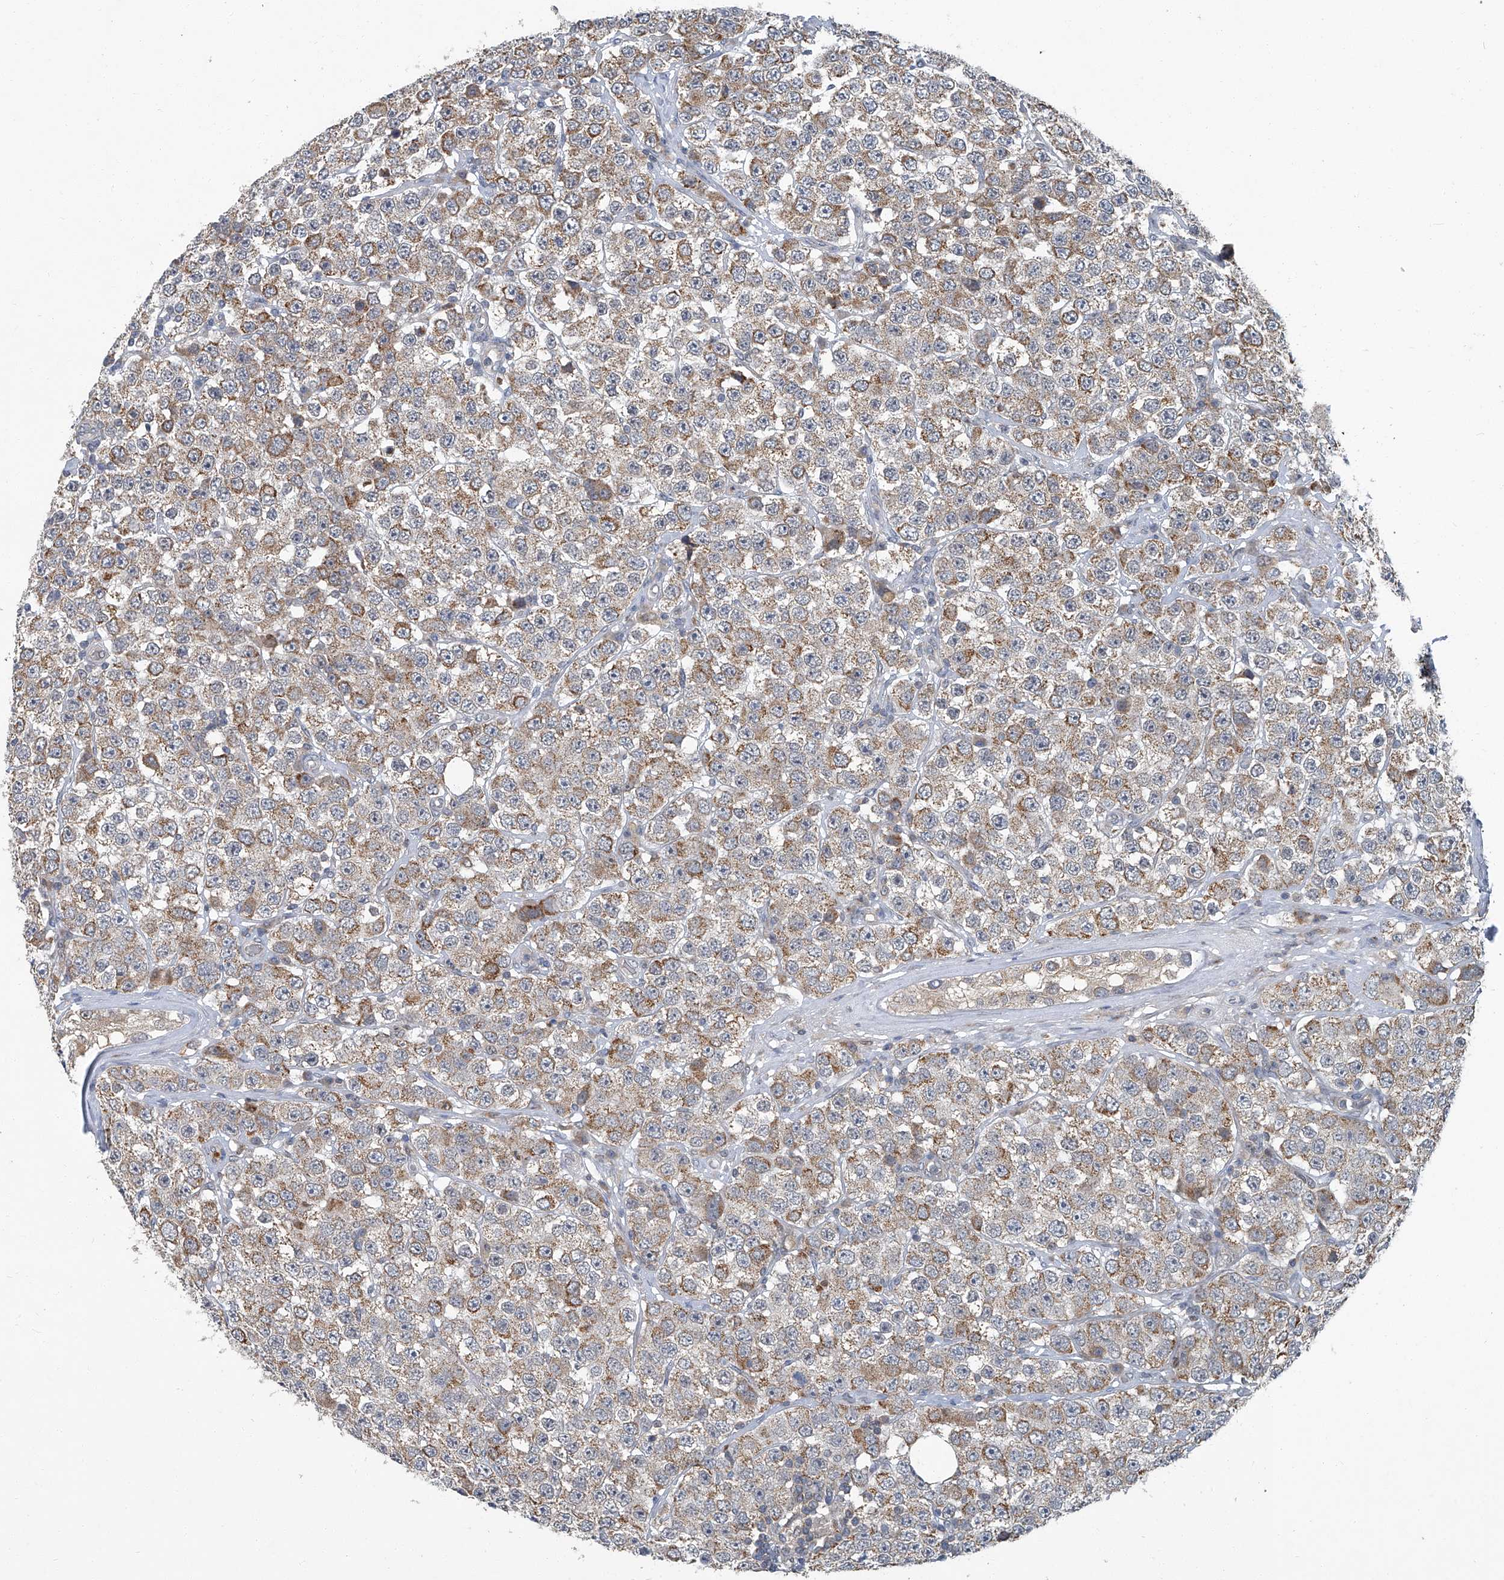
{"staining": {"intensity": "moderate", "quantity": ">75%", "location": "cytoplasmic/membranous"}, "tissue": "testis cancer", "cell_type": "Tumor cells", "image_type": "cancer", "snomed": [{"axis": "morphology", "description": "Seminoma, NOS"}, {"axis": "topography", "description": "Testis"}], "caption": "The immunohistochemical stain labels moderate cytoplasmic/membranous expression in tumor cells of testis cancer tissue.", "gene": "AKNAD1", "patient": {"sex": "male", "age": 28}}